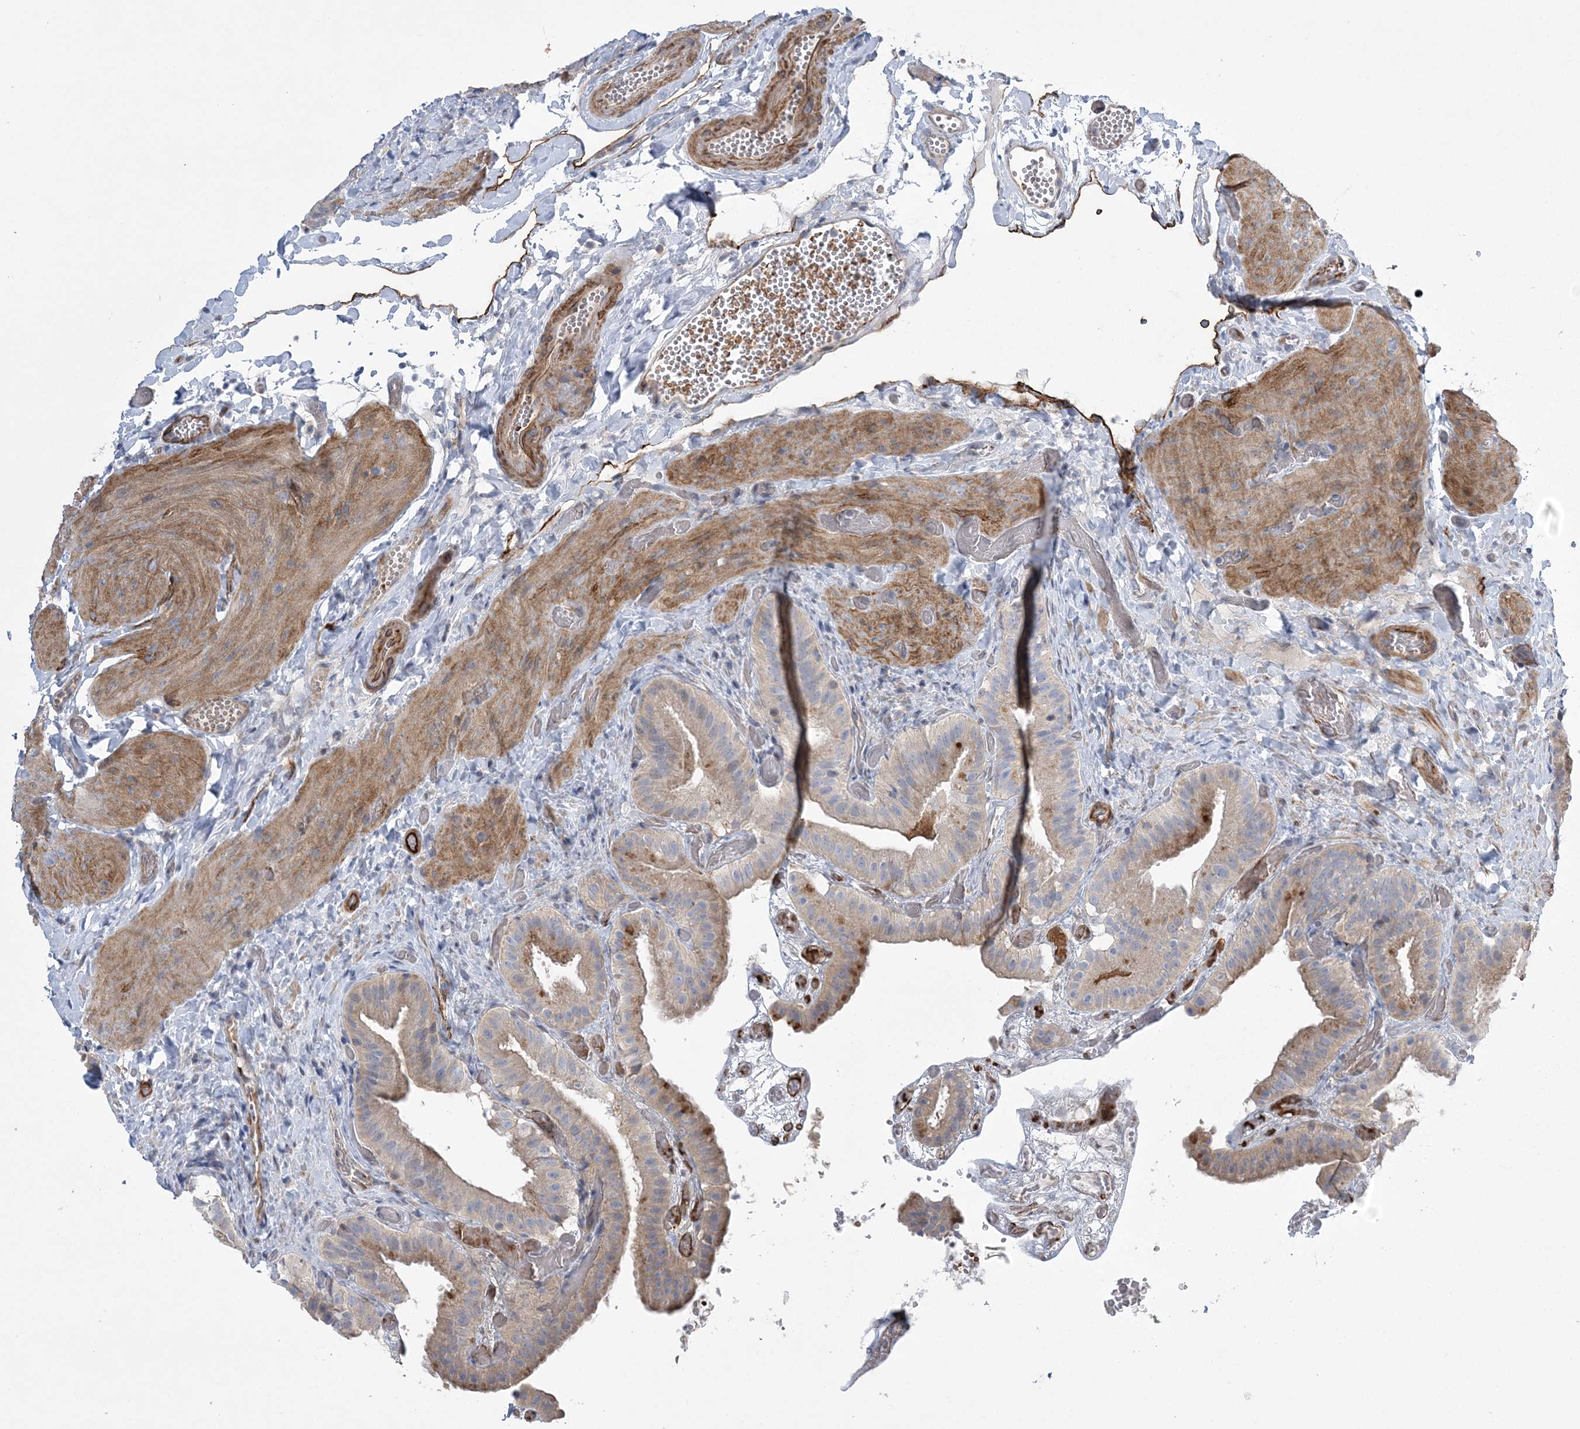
{"staining": {"intensity": "moderate", "quantity": "25%-75%", "location": "cytoplasmic/membranous"}, "tissue": "gallbladder", "cell_type": "Glandular cells", "image_type": "normal", "snomed": [{"axis": "morphology", "description": "Normal tissue, NOS"}, {"axis": "topography", "description": "Gallbladder"}], "caption": "Immunohistochemical staining of normal gallbladder displays moderate cytoplasmic/membranous protein staining in approximately 25%-75% of glandular cells.", "gene": "CALN1", "patient": {"sex": "female", "age": 64}}